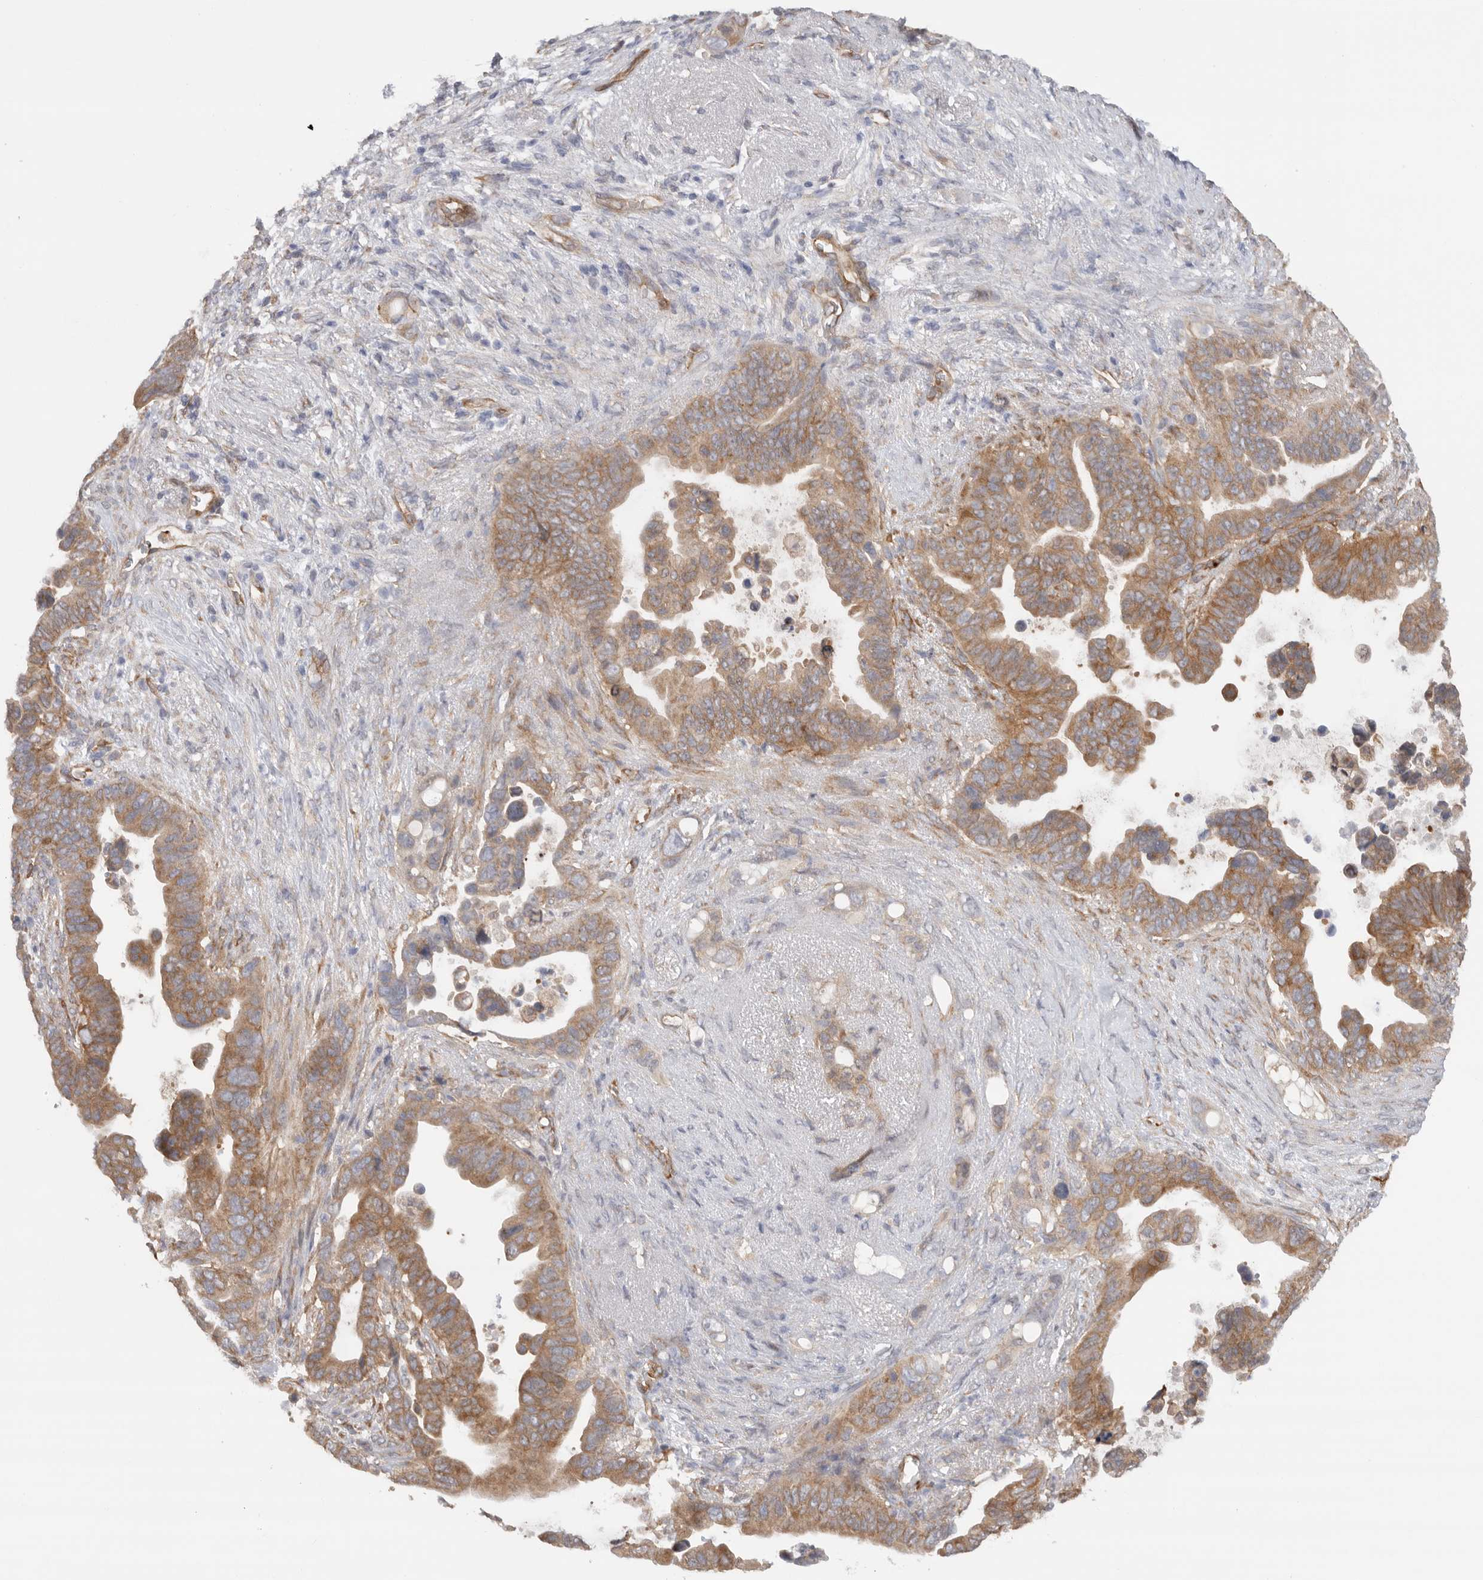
{"staining": {"intensity": "moderate", "quantity": ">75%", "location": "cytoplasmic/membranous"}, "tissue": "pancreatic cancer", "cell_type": "Tumor cells", "image_type": "cancer", "snomed": [{"axis": "morphology", "description": "Adenocarcinoma, NOS"}, {"axis": "topography", "description": "Pancreas"}], "caption": "The micrograph shows a brown stain indicating the presence of a protein in the cytoplasmic/membranous of tumor cells in pancreatic adenocarcinoma.", "gene": "CDC42BPB", "patient": {"sex": "female", "age": 72}}